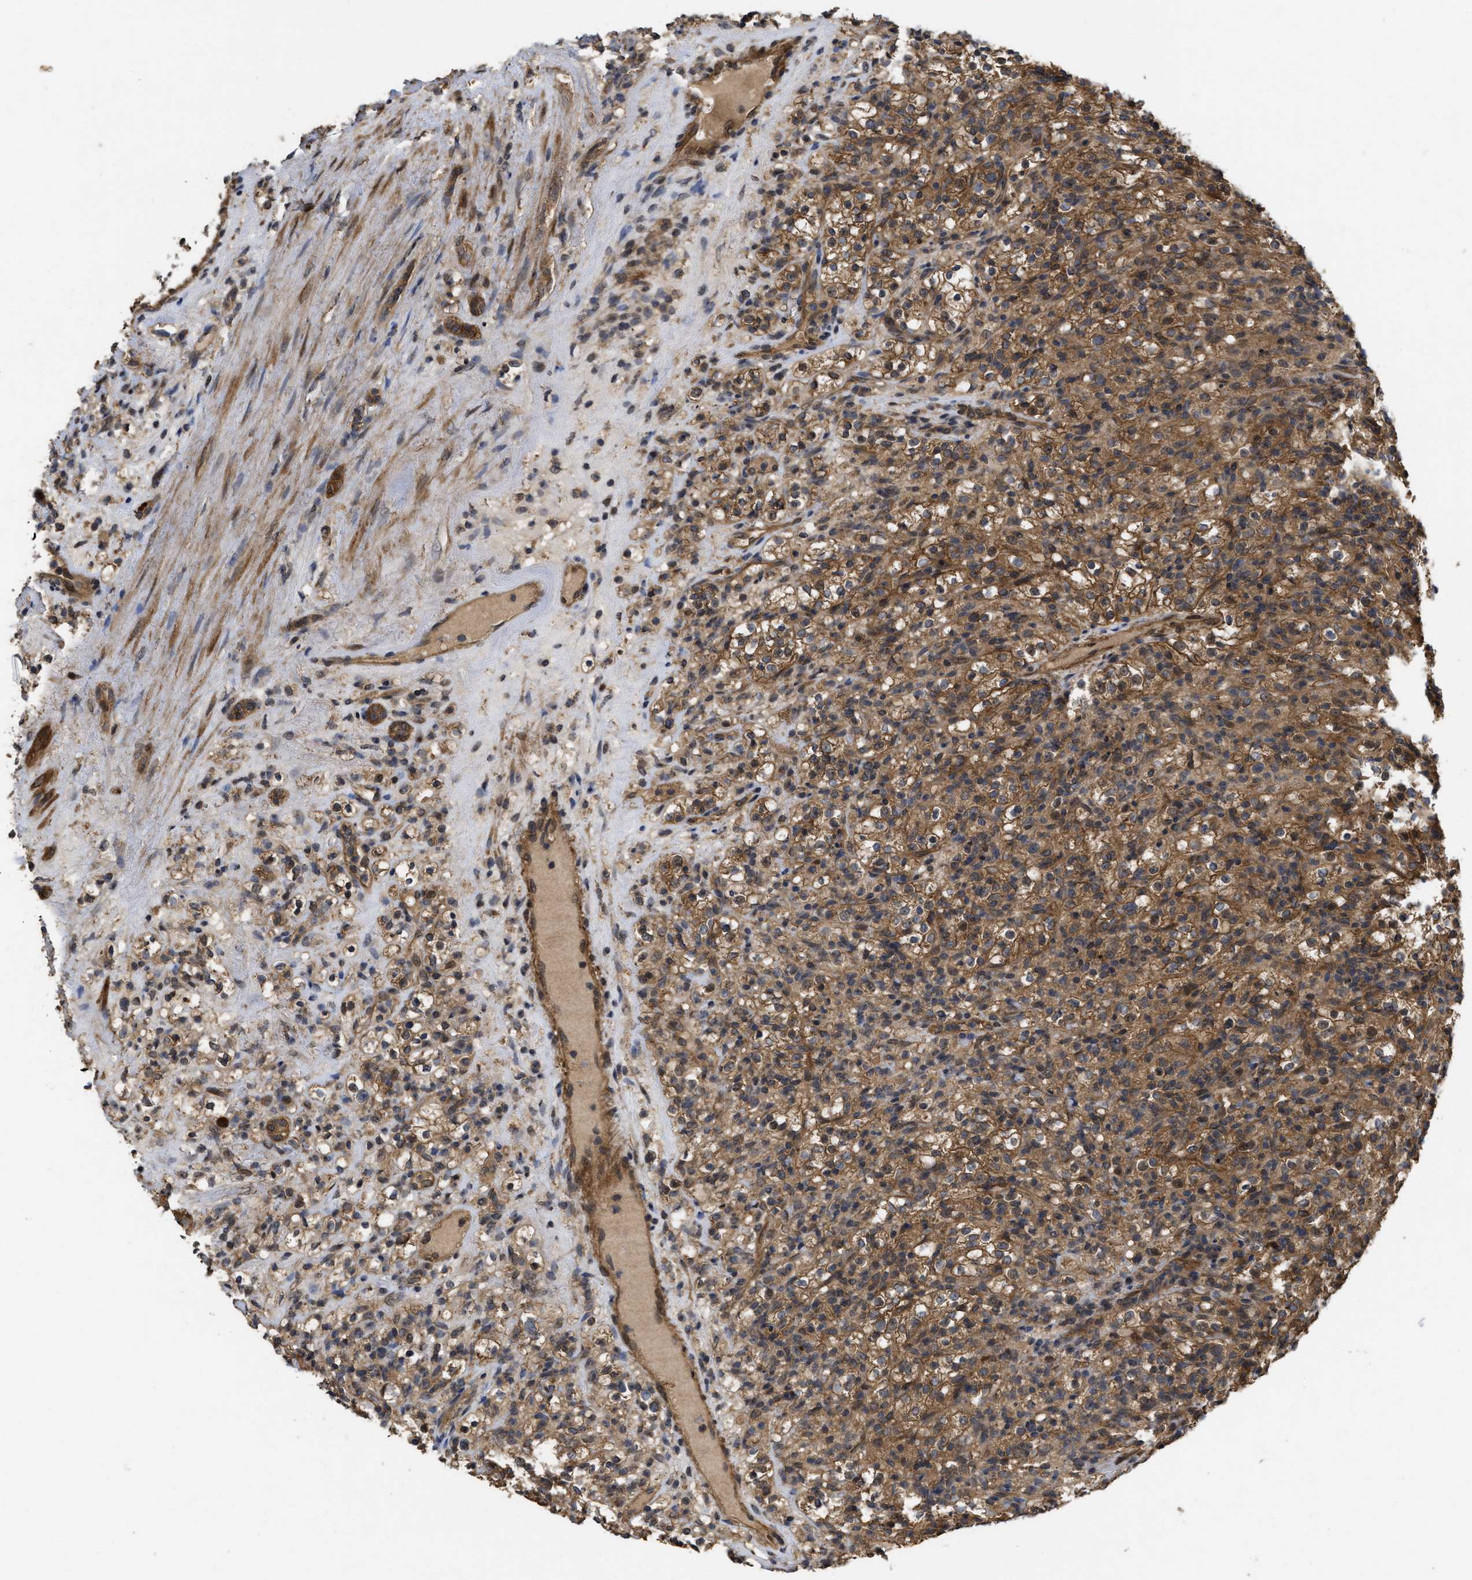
{"staining": {"intensity": "moderate", "quantity": ">75%", "location": "cytoplasmic/membranous"}, "tissue": "renal cancer", "cell_type": "Tumor cells", "image_type": "cancer", "snomed": [{"axis": "morphology", "description": "Normal tissue, NOS"}, {"axis": "morphology", "description": "Adenocarcinoma, NOS"}, {"axis": "topography", "description": "Kidney"}], "caption": "Protein staining demonstrates moderate cytoplasmic/membranous positivity in approximately >75% of tumor cells in renal adenocarcinoma. The protein of interest is stained brown, and the nuclei are stained in blue (DAB IHC with brightfield microscopy, high magnification).", "gene": "FZD6", "patient": {"sex": "female", "age": 72}}